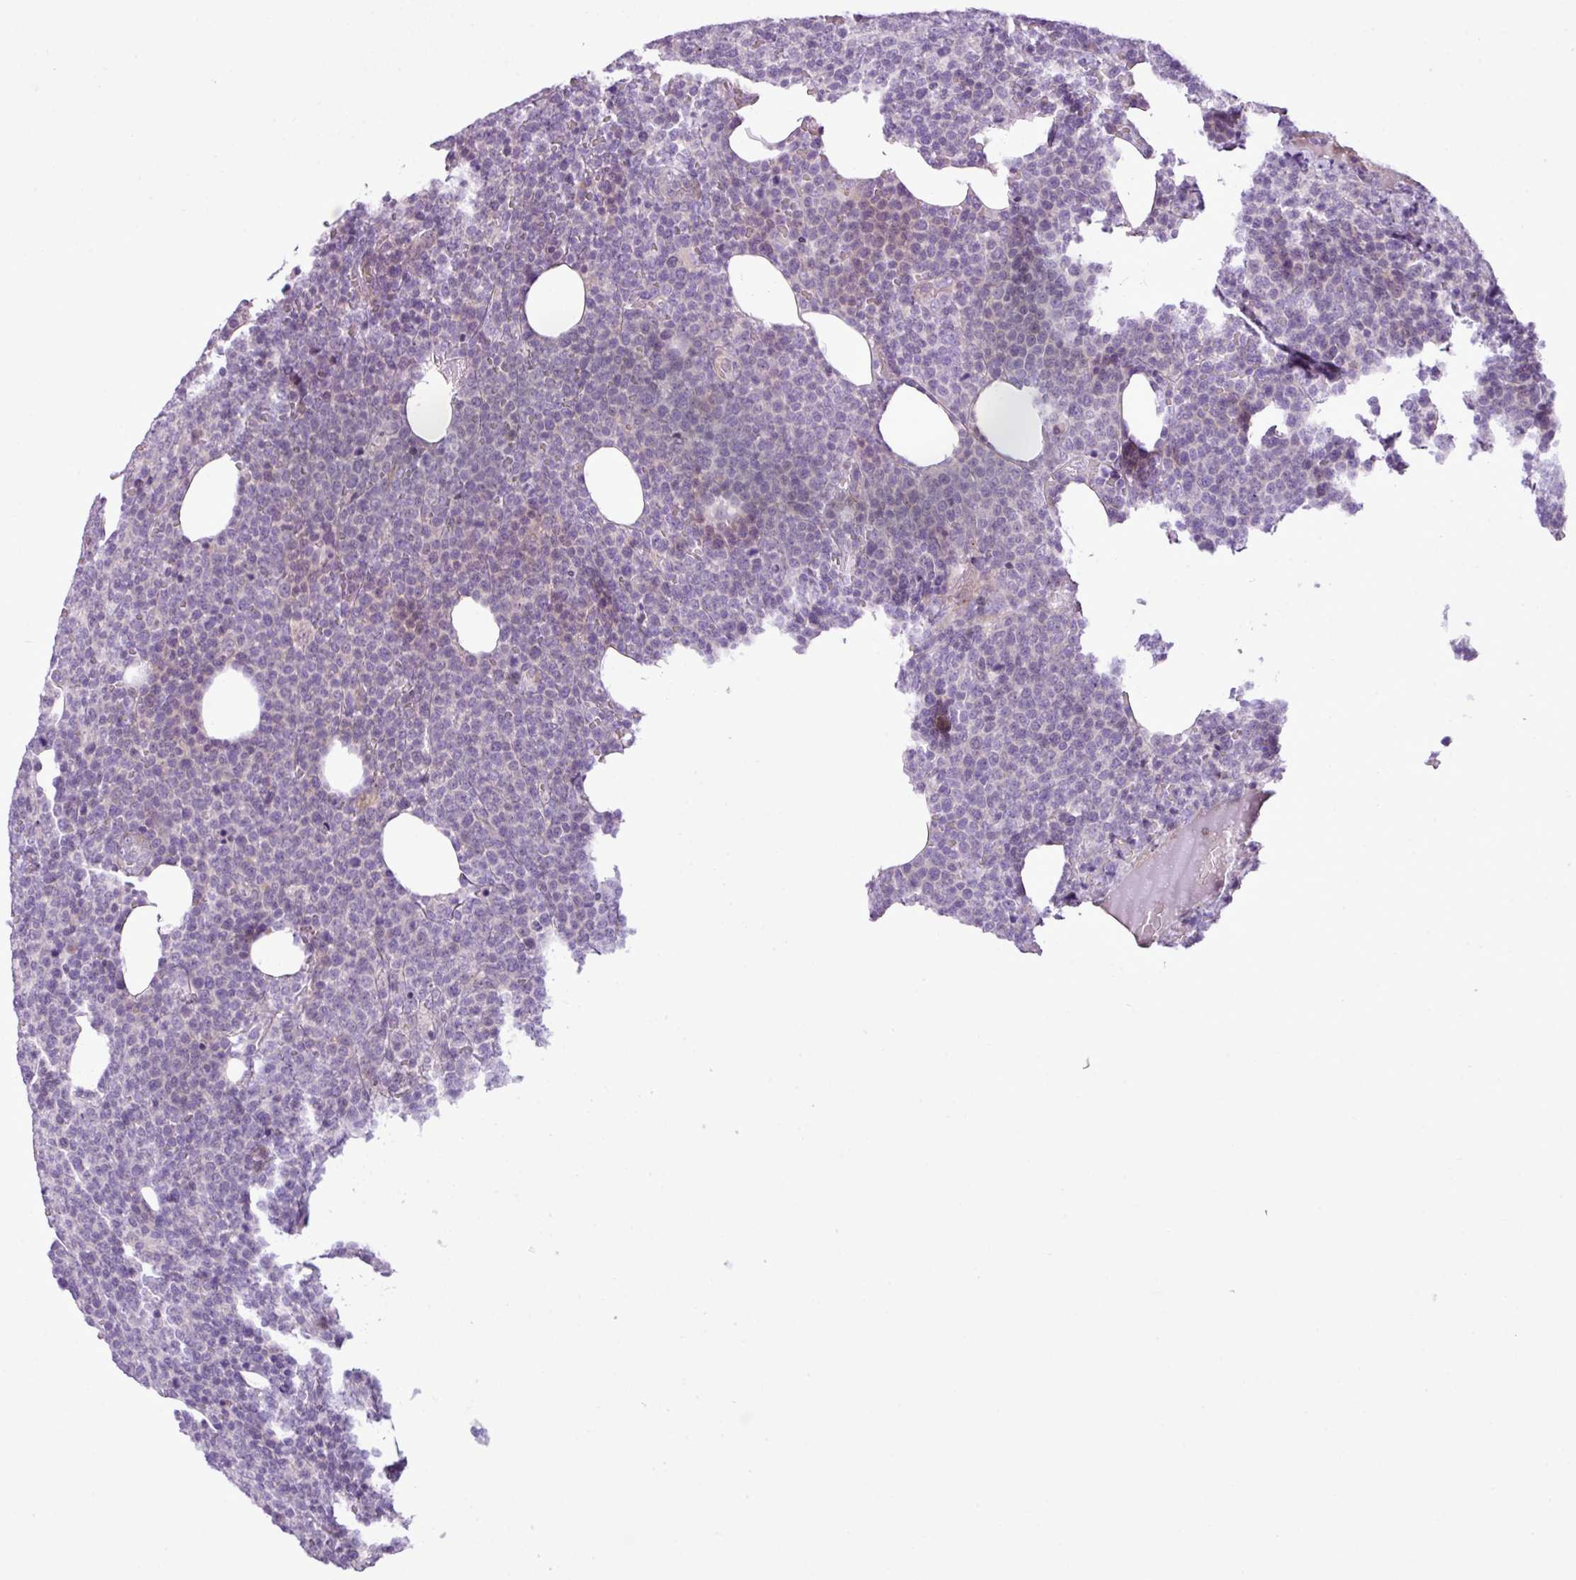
{"staining": {"intensity": "negative", "quantity": "none", "location": "none"}, "tissue": "lymphoma", "cell_type": "Tumor cells", "image_type": "cancer", "snomed": [{"axis": "morphology", "description": "Malignant lymphoma, non-Hodgkin's type, High grade"}, {"axis": "topography", "description": "Lymph node"}], "caption": "This is a micrograph of immunohistochemistry (IHC) staining of malignant lymphoma, non-Hodgkin's type (high-grade), which shows no positivity in tumor cells.", "gene": "DNAJB13", "patient": {"sex": "male", "age": 61}}